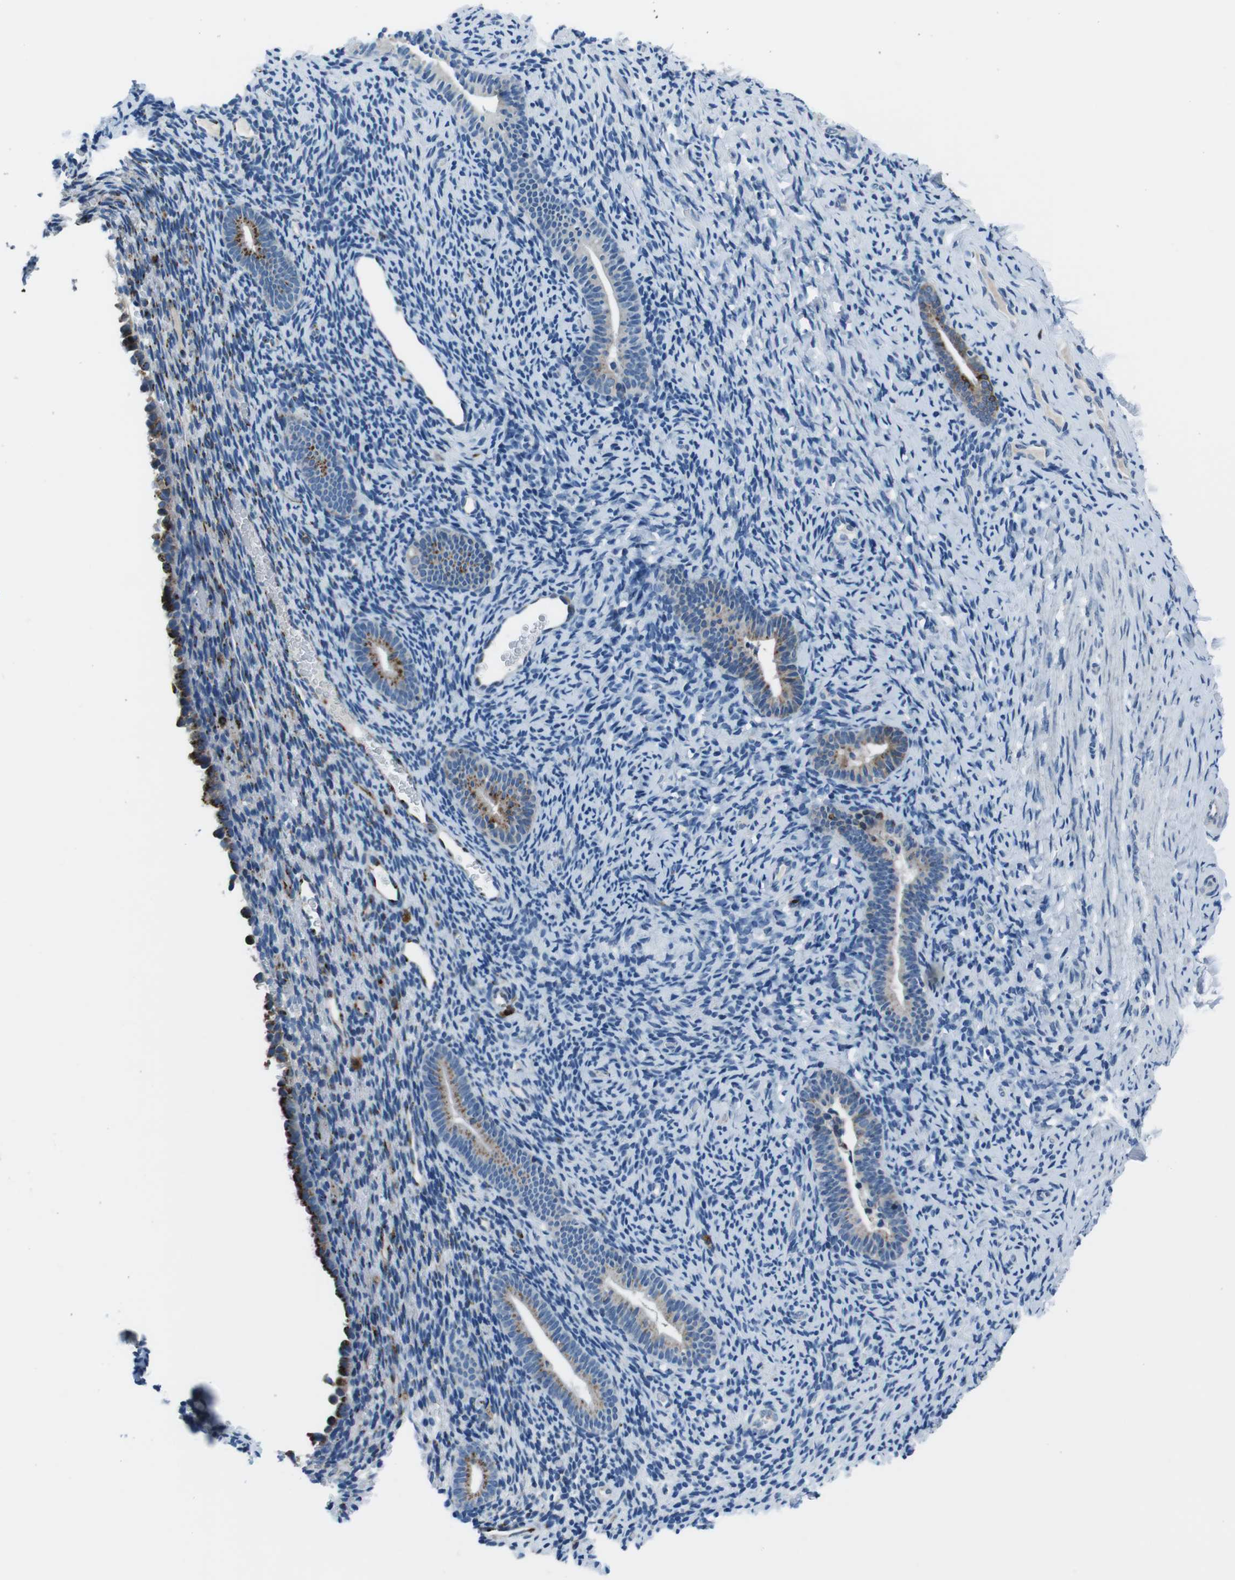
{"staining": {"intensity": "negative", "quantity": "none", "location": "none"}, "tissue": "endometrium", "cell_type": "Cells in endometrial stroma", "image_type": "normal", "snomed": [{"axis": "morphology", "description": "Normal tissue, NOS"}, {"axis": "topography", "description": "Endometrium"}], "caption": "DAB (3,3'-diaminobenzidine) immunohistochemical staining of normal endometrium demonstrates no significant expression in cells in endometrial stroma.", "gene": "NUCB2", "patient": {"sex": "female", "age": 51}}